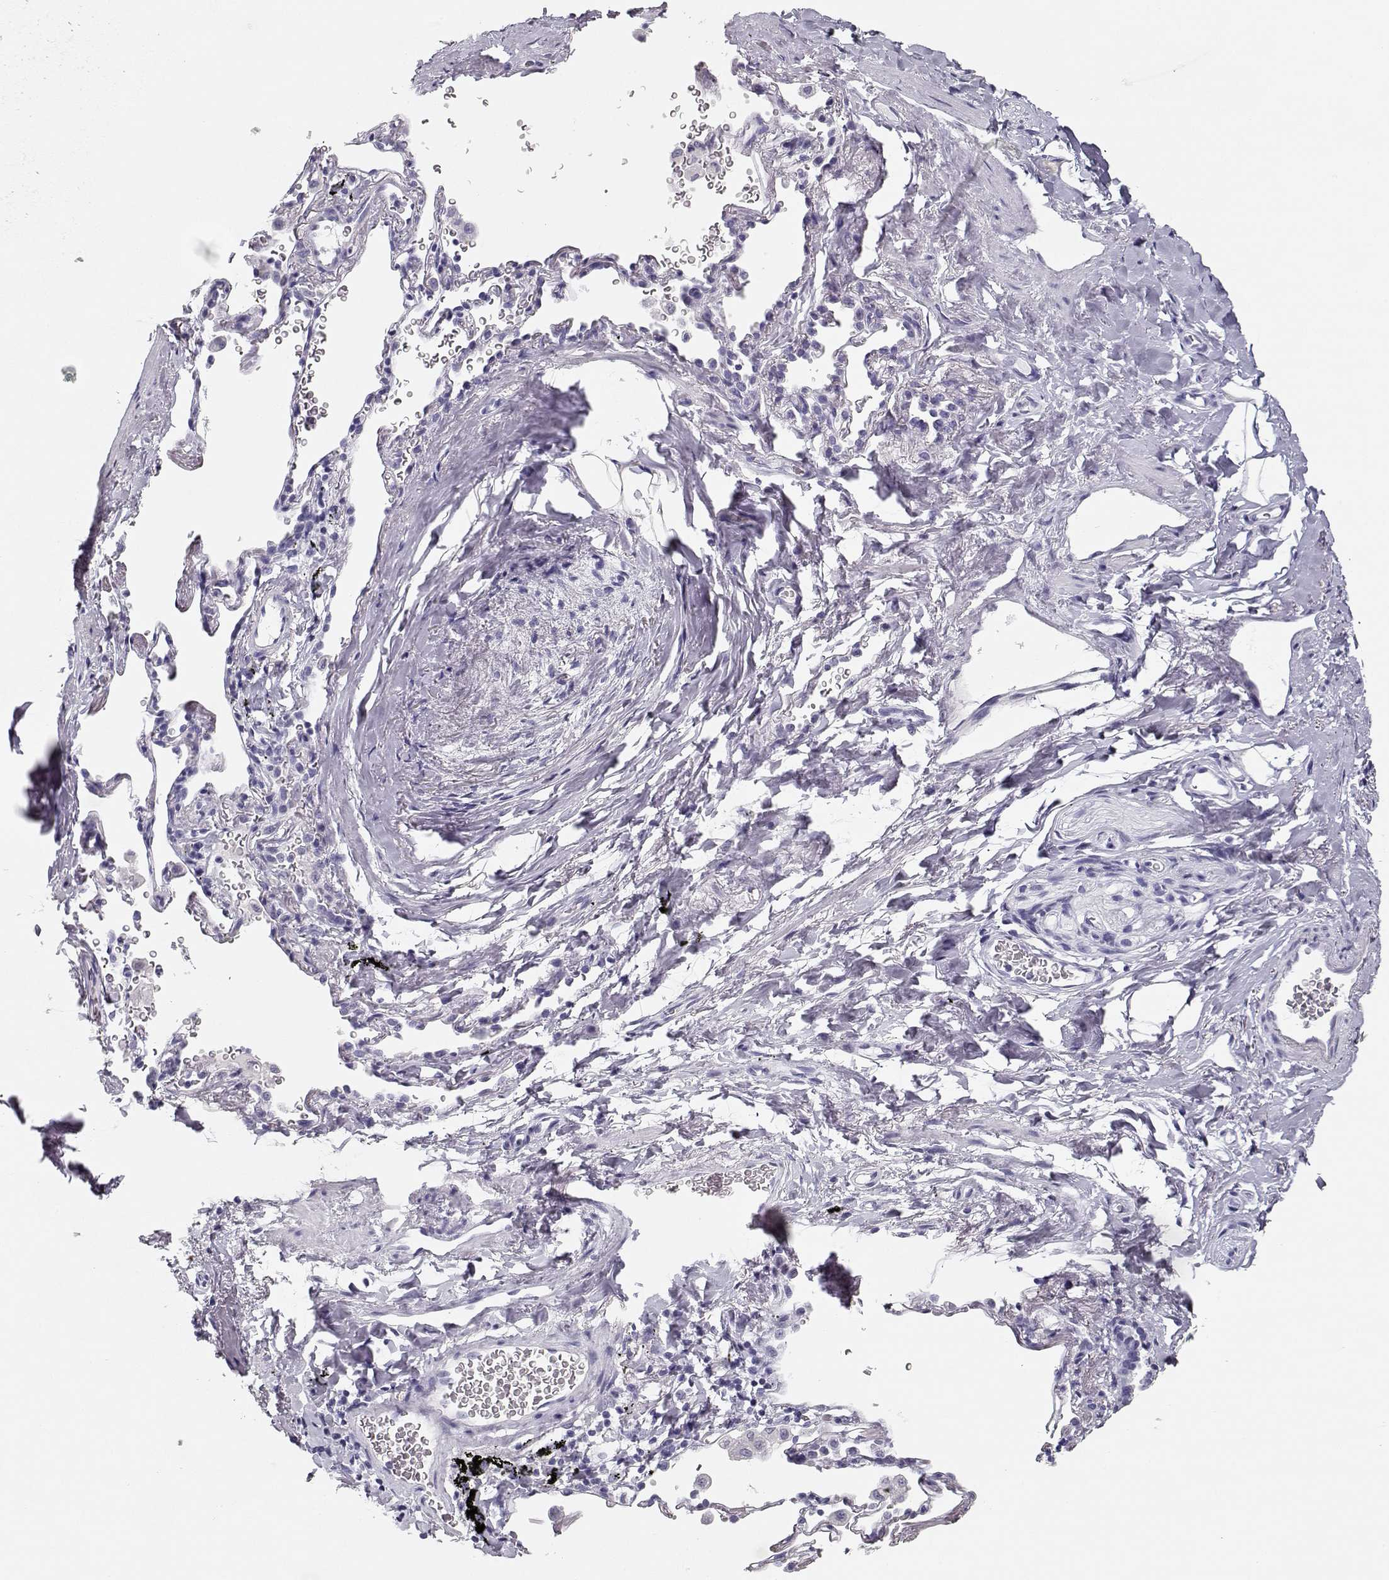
{"staining": {"intensity": "negative", "quantity": "none", "location": "none"}, "tissue": "soft tissue", "cell_type": "Fibroblasts", "image_type": "normal", "snomed": [{"axis": "morphology", "description": "Normal tissue, NOS"}, {"axis": "morphology", "description": "Adenocarcinoma, NOS"}, {"axis": "topography", "description": "Cartilage tissue"}, {"axis": "topography", "description": "Lung"}], "caption": "A high-resolution histopathology image shows immunohistochemistry staining of unremarkable soft tissue, which displays no significant staining in fibroblasts.", "gene": "MAGEC1", "patient": {"sex": "male", "age": 59}}